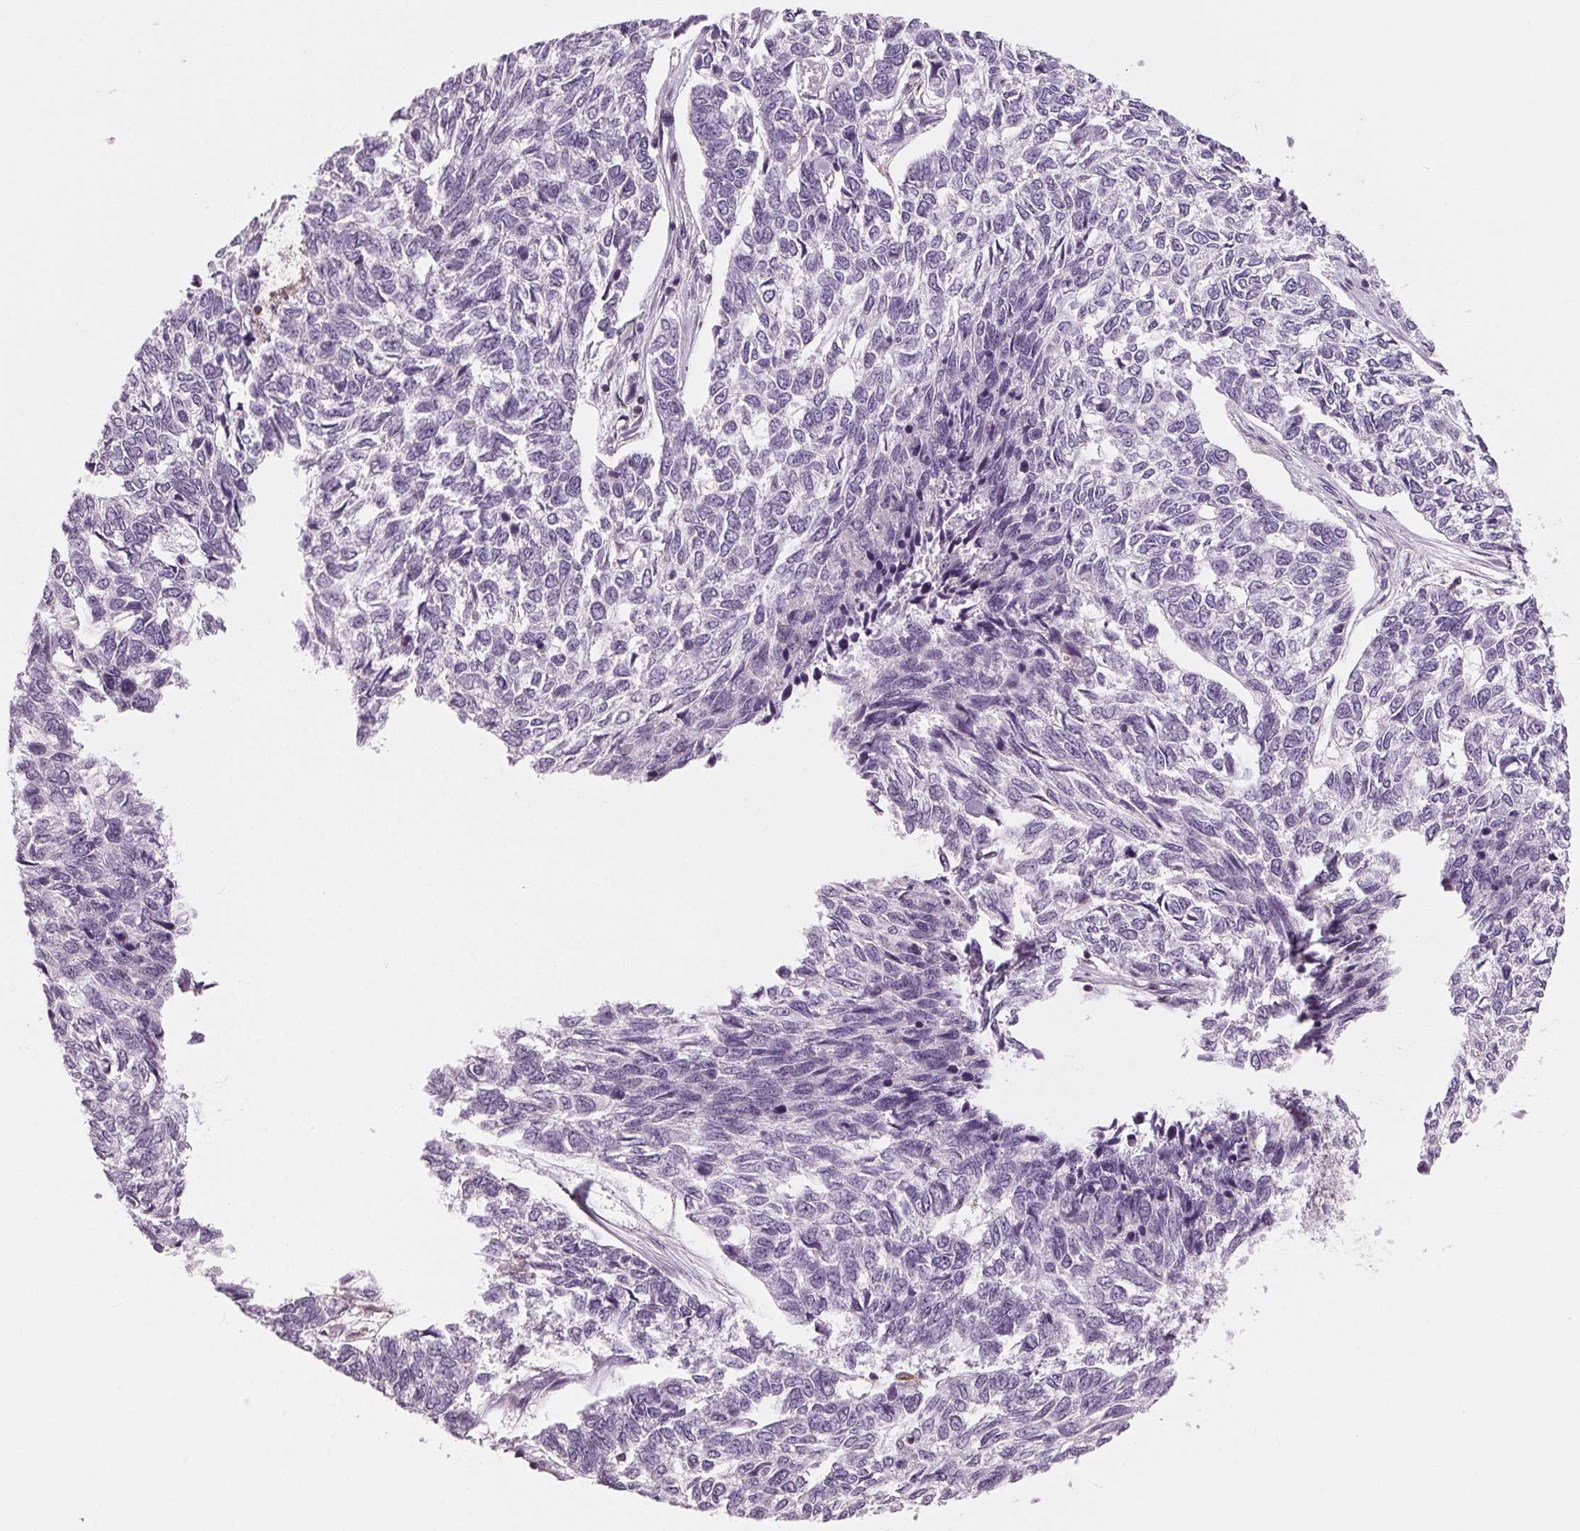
{"staining": {"intensity": "negative", "quantity": "none", "location": "none"}, "tissue": "skin cancer", "cell_type": "Tumor cells", "image_type": "cancer", "snomed": [{"axis": "morphology", "description": "Basal cell carcinoma"}, {"axis": "topography", "description": "Skin"}], "caption": "Skin cancer was stained to show a protein in brown. There is no significant staining in tumor cells. (DAB (3,3'-diaminobenzidine) immunohistochemistry (IHC) visualized using brightfield microscopy, high magnification).", "gene": "ARHGAP25", "patient": {"sex": "female", "age": 65}}